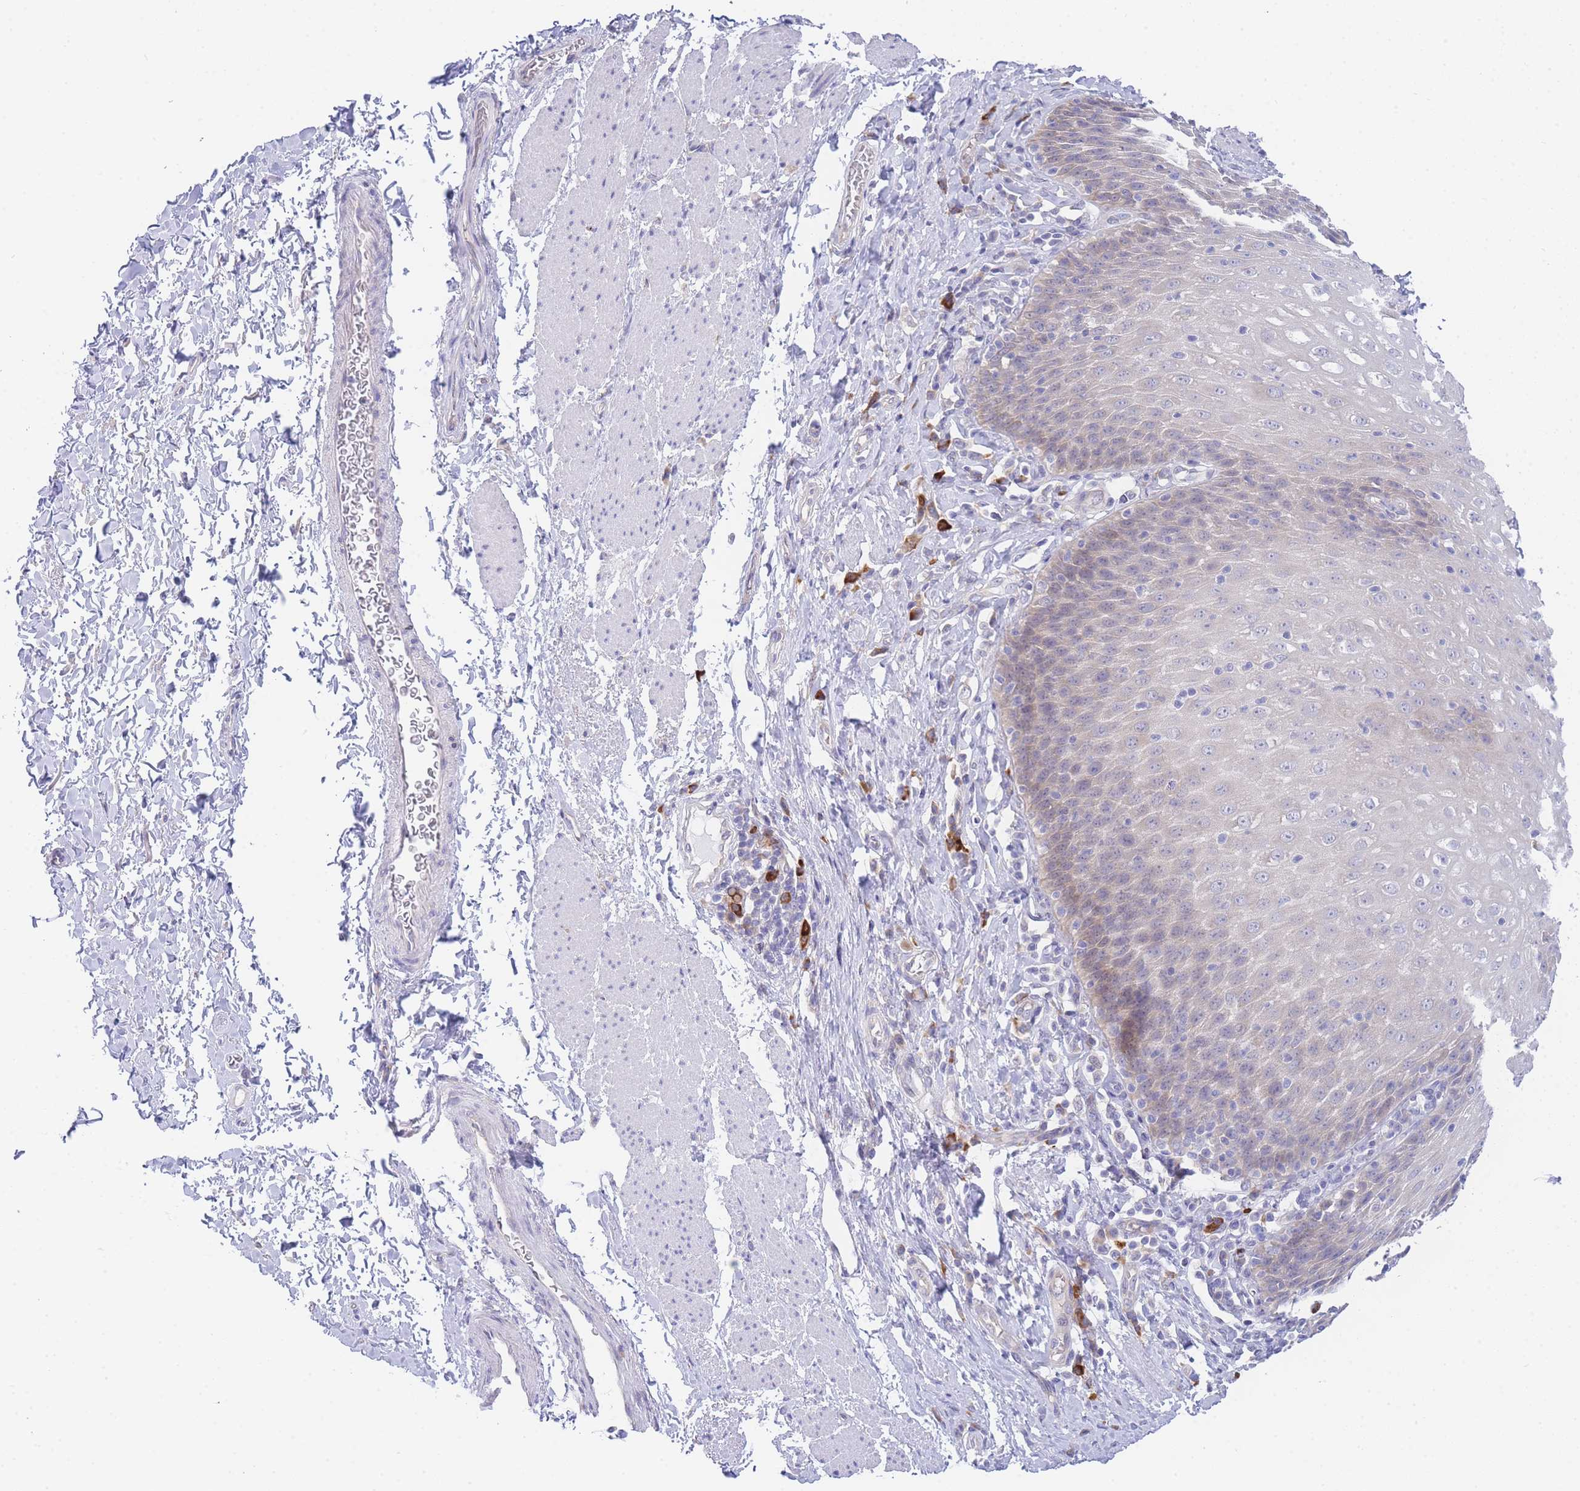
{"staining": {"intensity": "weak", "quantity": "25%-75%", "location": "cytoplasmic/membranous"}, "tissue": "esophagus", "cell_type": "Squamous epithelial cells", "image_type": "normal", "snomed": [{"axis": "morphology", "description": "Normal tissue, NOS"}, {"axis": "topography", "description": "Esophagus"}], "caption": "Weak cytoplasmic/membranous protein expression is identified in approximately 25%-75% of squamous epithelial cells in esophagus. (Stains: DAB (3,3'-diaminobenzidine) in brown, nuclei in blue, Microscopy: brightfield microscopy at high magnification).", "gene": "ZNF510", "patient": {"sex": "female", "age": 61}}